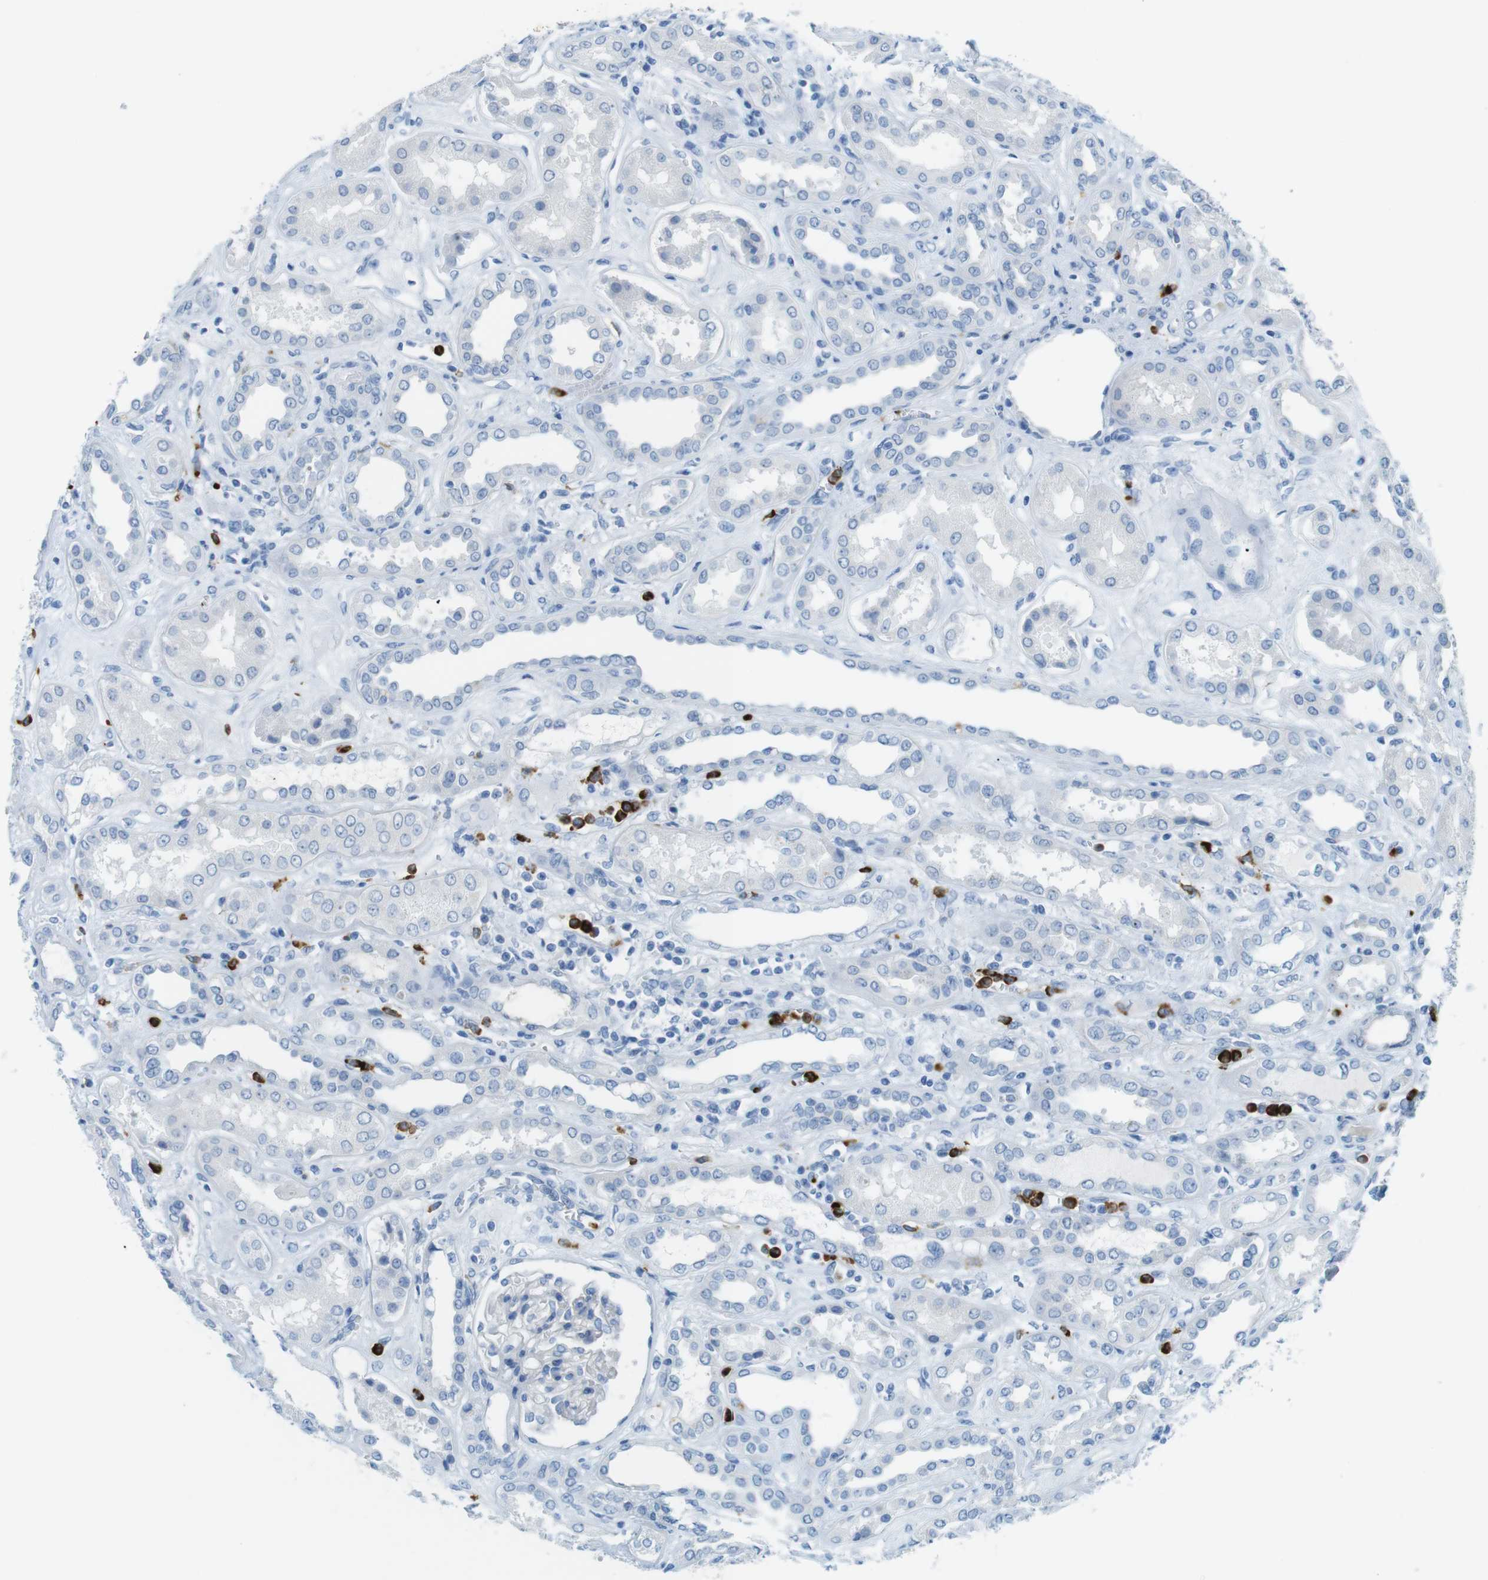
{"staining": {"intensity": "negative", "quantity": "none", "location": "none"}, "tissue": "kidney", "cell_type": "Cells in glomeruli", "image_type": "normal", "snomed": [{"axis": "morphology", "description": "Normal tissue, NOS"}, {"axis": "topography", "description": "Kidney"}], "caption": "This is a histopathology image of IHC staining of unremarkable kidney, which shows no expression in cells in glomeruli. Nuclei are stained in blue.", "gene": "MCEMP1", "patient": {"sex": "male", "age": 59}}